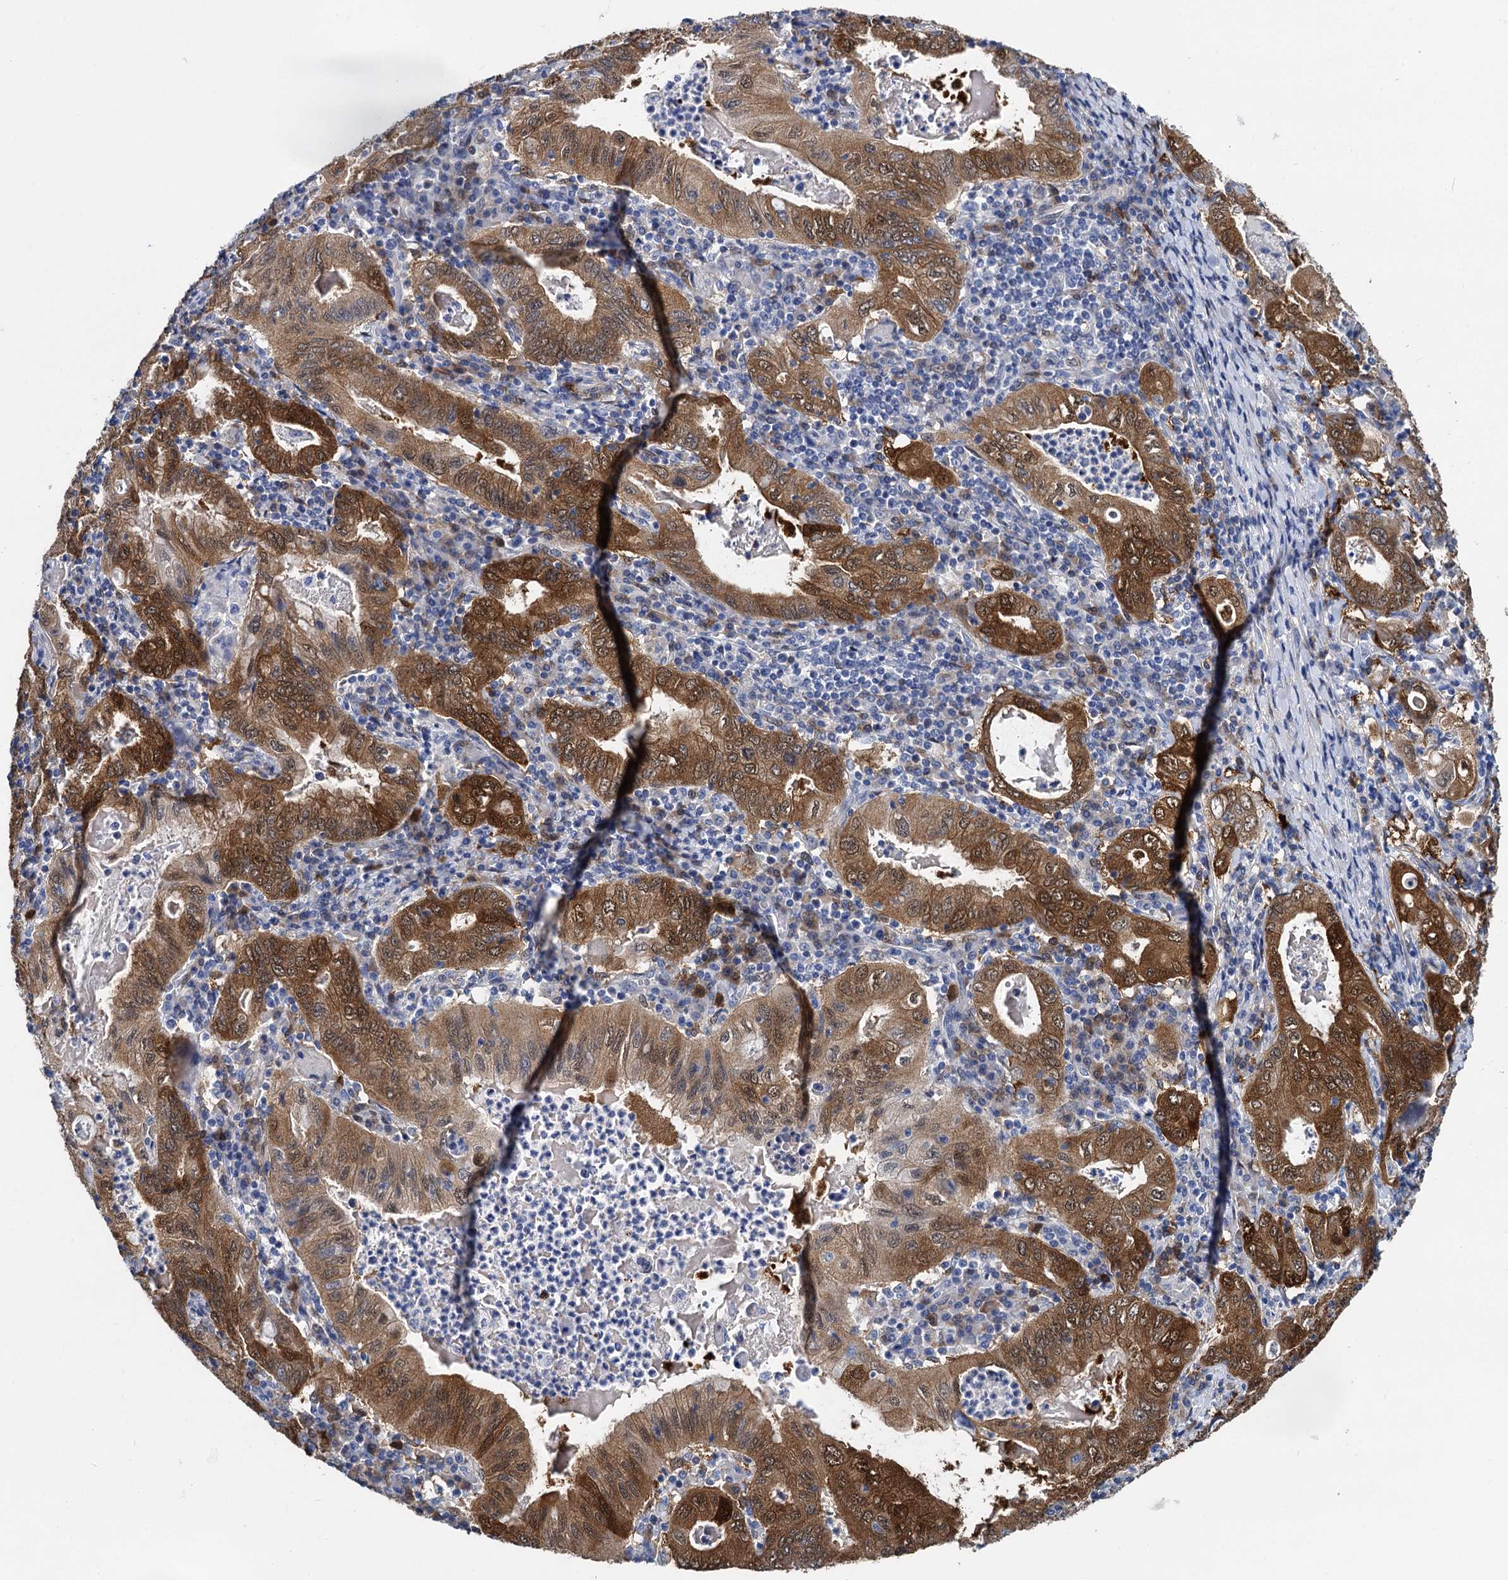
{"staining": {"intensity": "moderate", "quantity": ">75%", "location": "cytoplasmic/membranous"}, "tissue": "stomach cancer", "cell_type": "Tumor cells", "image_type": "cancer", "snomed": [{"axis": "morphology", "description": "Normal tissue, NOS"}, {"axis": "morphology", "description": "Adenocarcinoma, NOS"}, {"axis": "topography", "description": "Esophagus"}, {"axis": "topography", "description": "Stomach, upper"}, {"axis": "topography", "description": "Peripheral nerve tissue"}], "caption": "IHC histopathology image of neoplastic tissue: stomach adenocarcinoma stained using IHC reveals medium levels of moderate protein expression localized specifically in the cytoplasmic/membranous of tumor cells, appearing as a cytoplasmic/membranous brown color.", "gene": "GSTM3", "patient": {"sex": "male", "age": 62}}